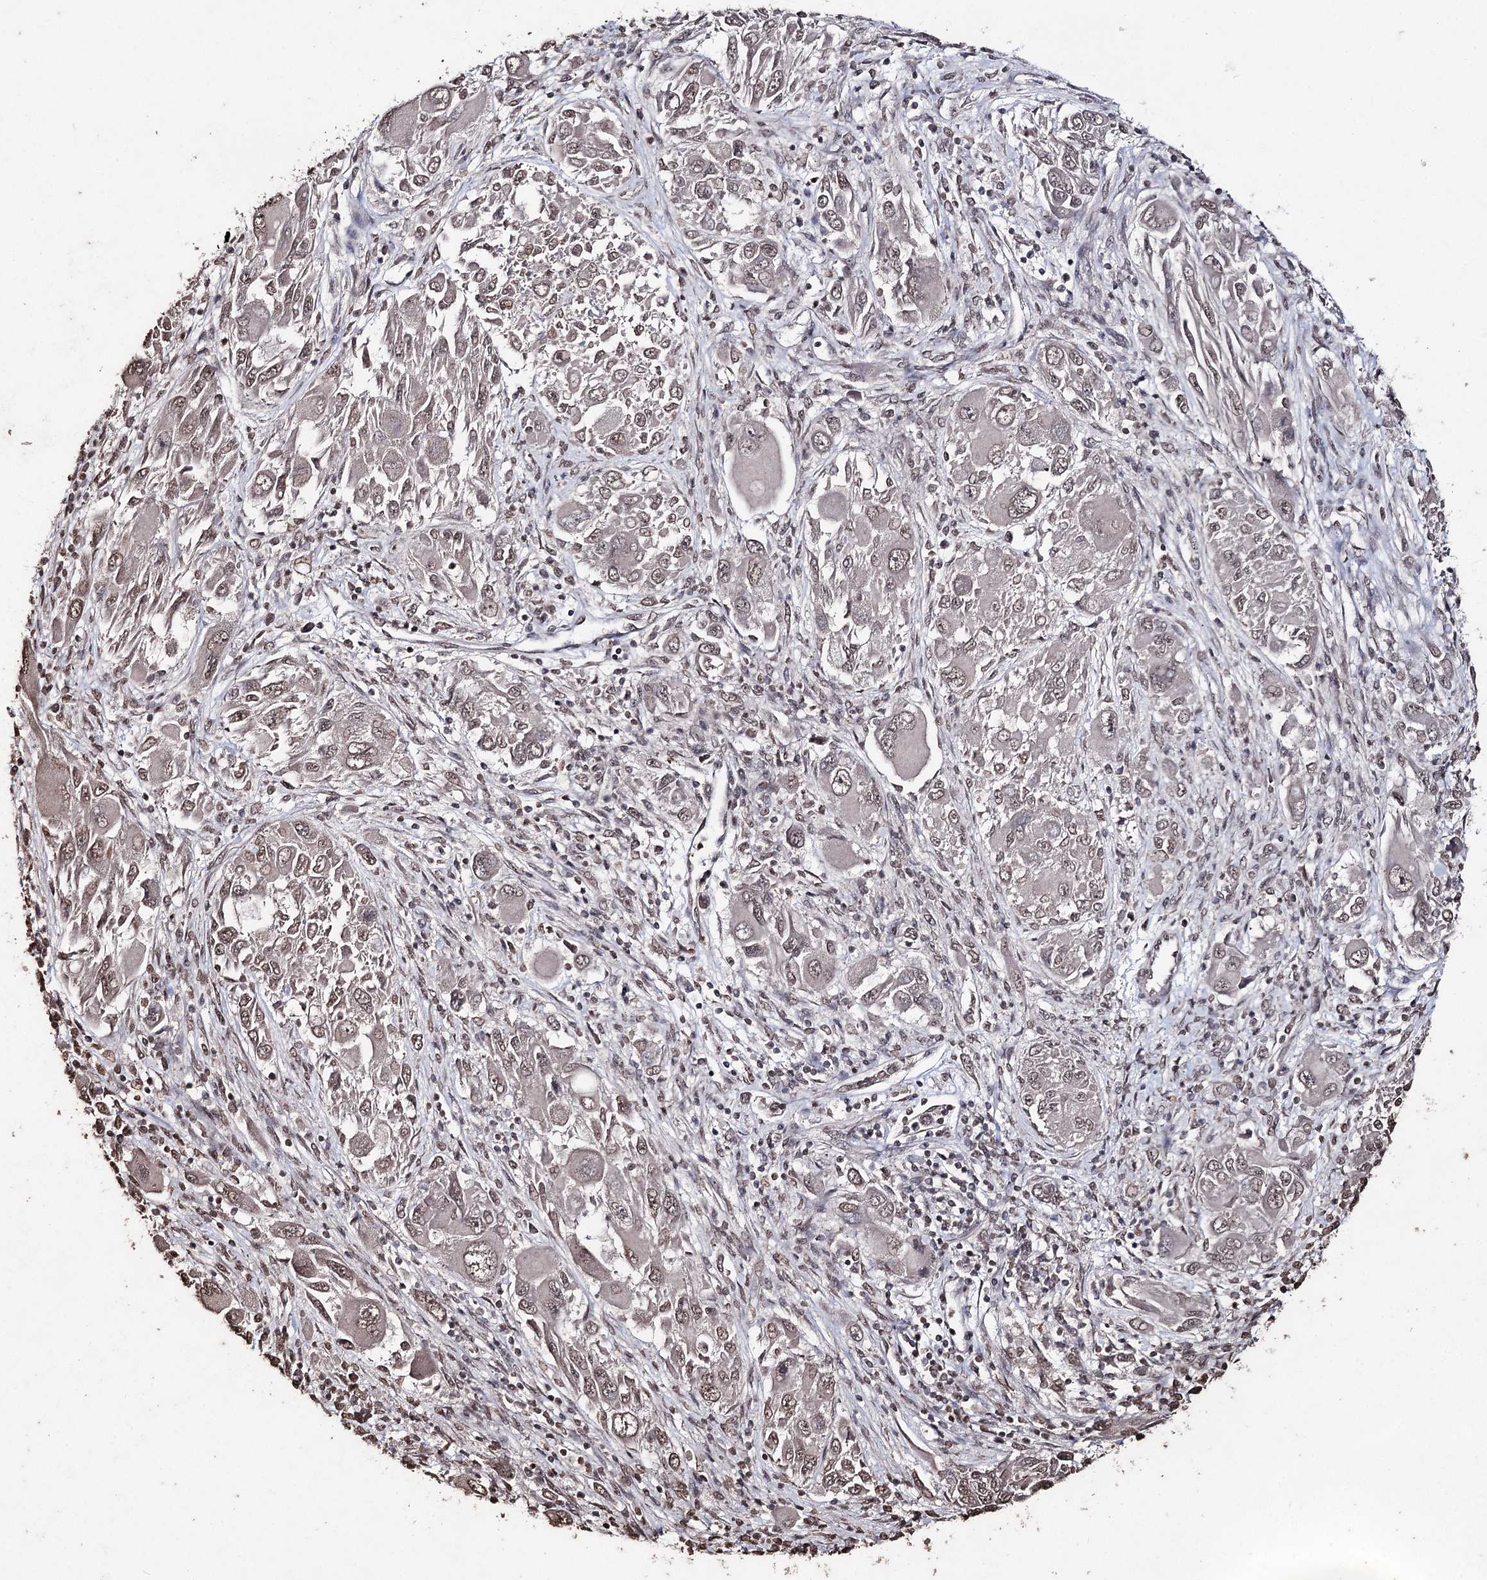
{"staining": {"intensity": "moderate", "quantity": "<25%", "location": "nuclear"}, "tissue": "melanoma", "cell_type": "Tumor cells", "image_type": "cancer", "snomed": [{"axis": "morphology", "description": "Malignant melanoma, NOS"}, {"axis": "topography", "description": "Skin"}], "caption": "Melanoma stained with a brown dye shows moderate nuclear positive expression in about <25% of tumor cells.", "gene": "ATG14", "patient": {"sex": "female", "age": 91}}